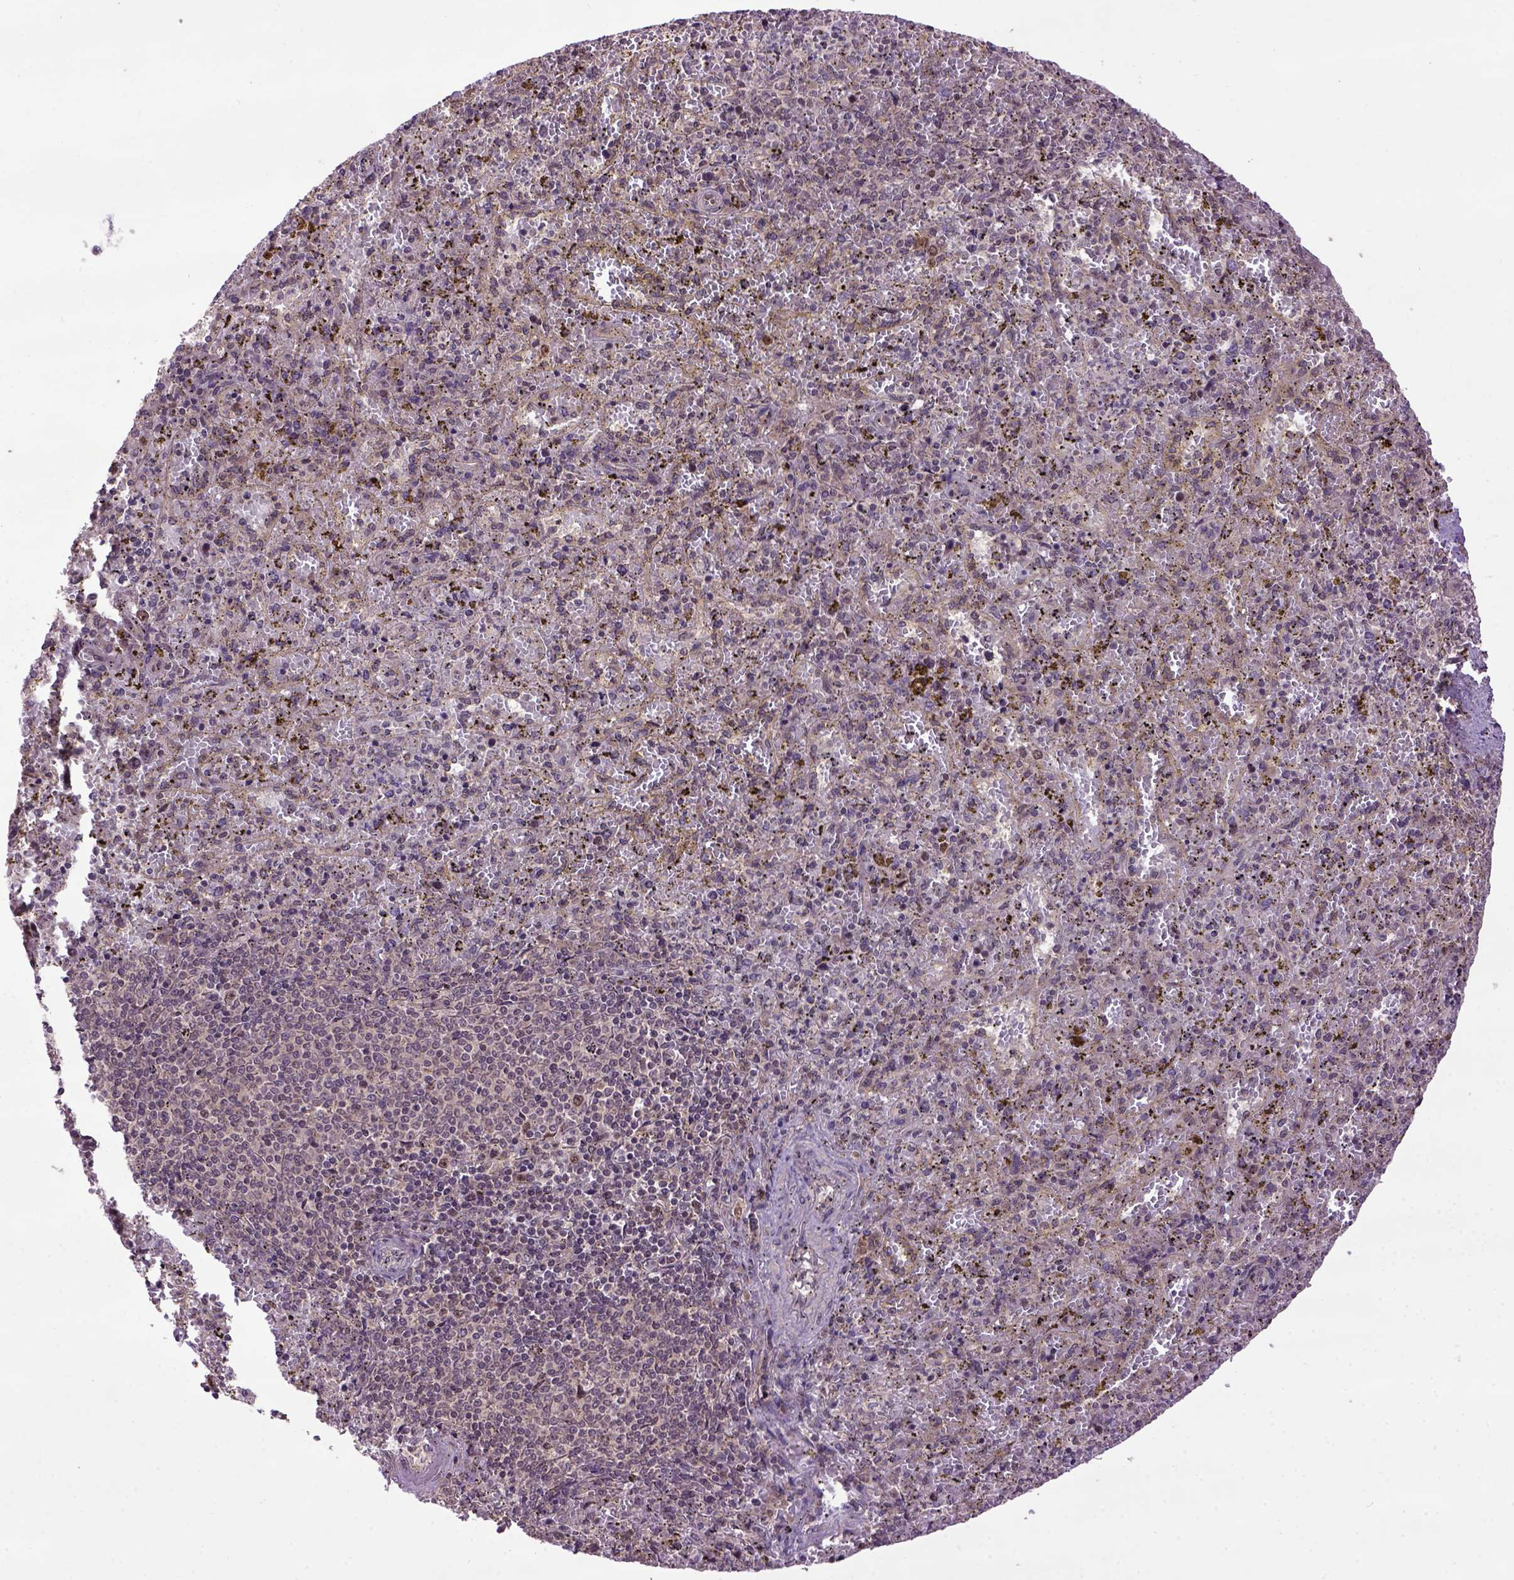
{"staining": {"intensity": "moderate", "quantity": "<25%", "location": "nuclear"}, "tissue": "spleen", "cell_type": "Cells in red pulp", "image_type": "normal", "snomed": [{"axis": "morphology", "description": "Normal tissue, NOS"}, {"axis": "topography", "description": "Spleen"}], "caption": "A high-resolution image shows immunohistochemistry (IHC) staining of benign spleen, which demonstrates moderate nuclear expression in about <25% of cells in red pulp.", "gene": "WDR48", "patient": {"sex": "female", "age": 50}}